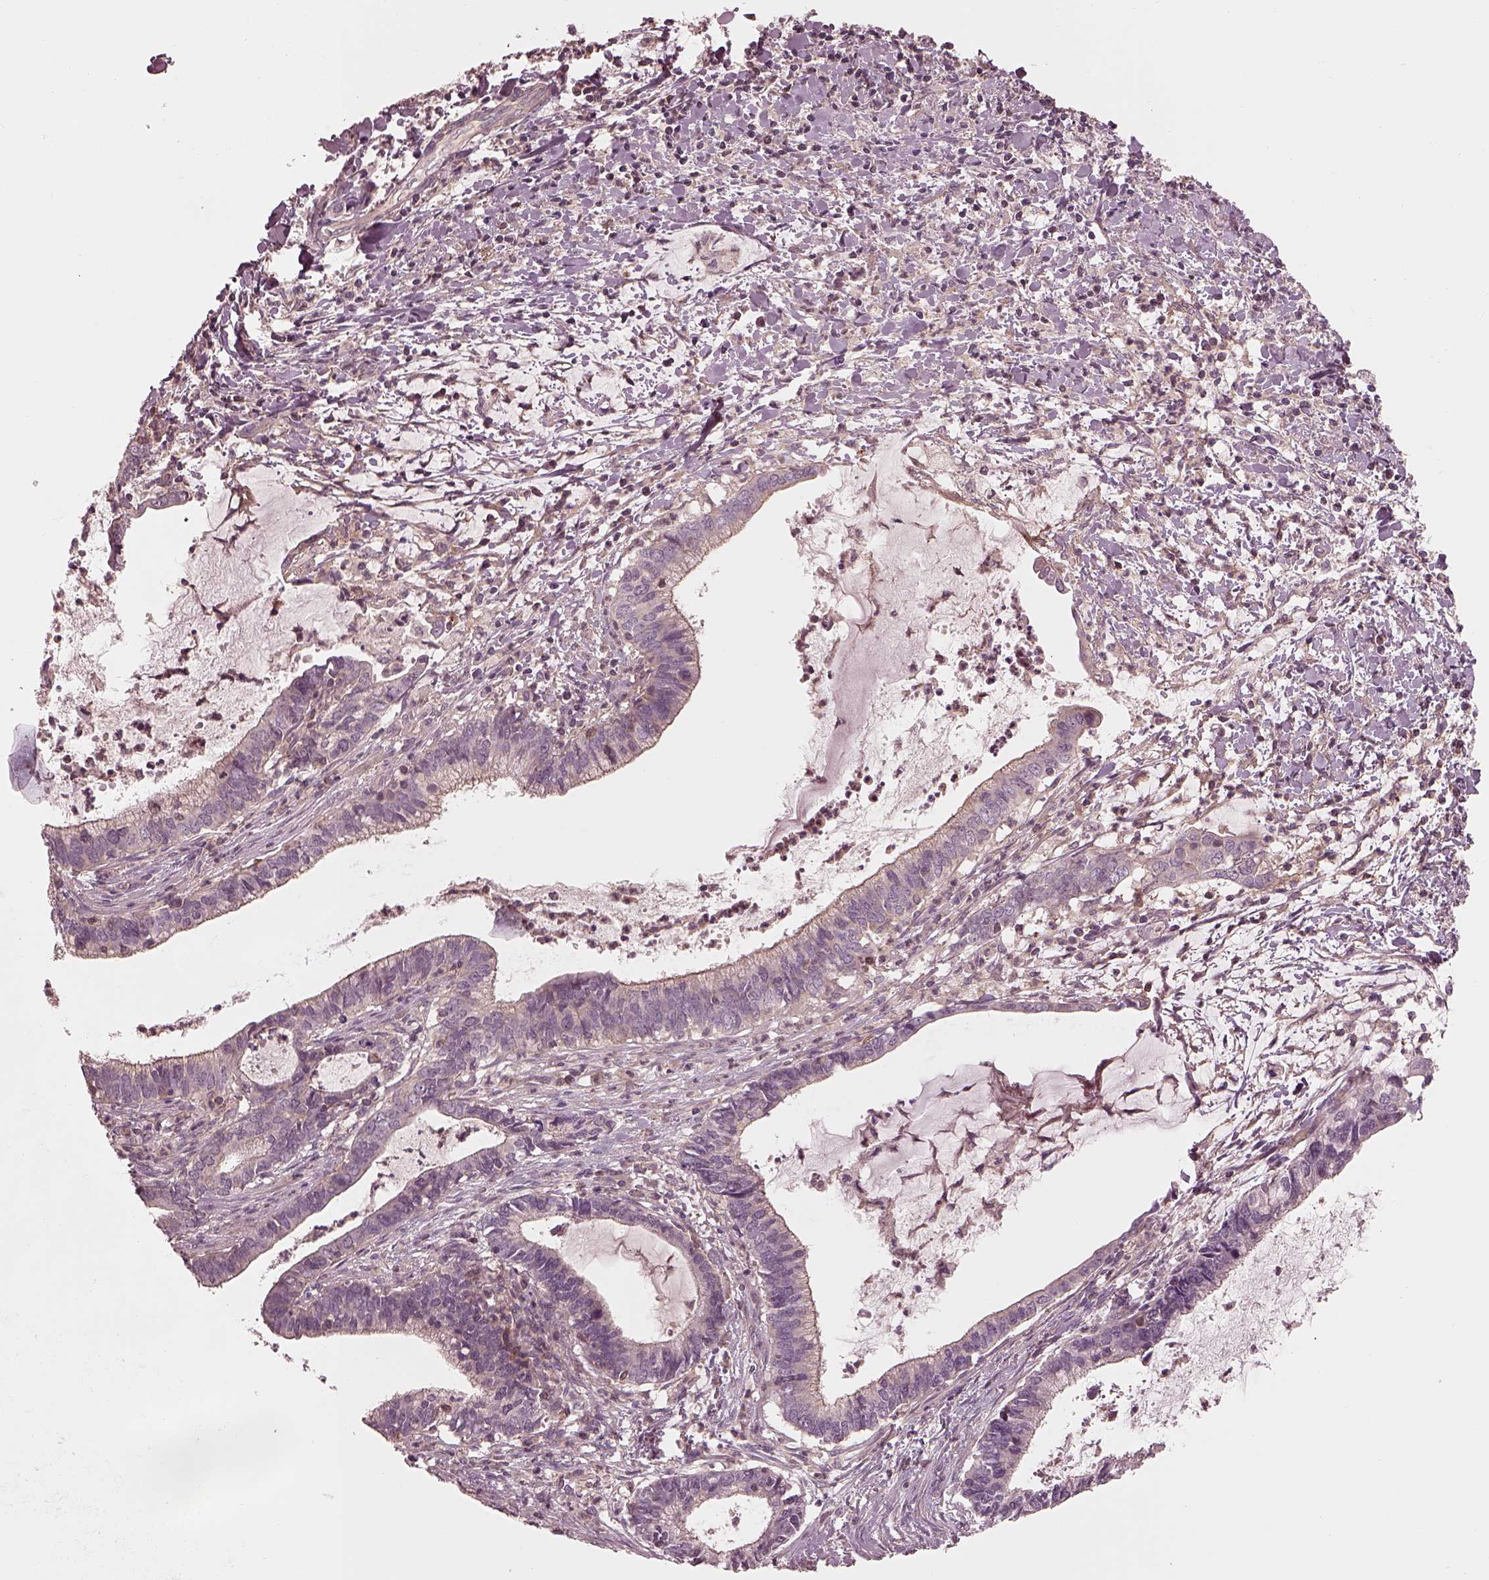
{"staining": {"intensity": "weak", "quantity": "<25%", "location": "cytoplasmic/membranous"}, "tissue": "cervical cancer", "cell_type": "Tumor cells", "image_type": "cancer", "snomed": [{"axis": "morphology", "description": "Adenocarcinoma, NOS"}, {"axis": "topography", "description": "Cervix"}], "caption": "Cervical cancer was stained to show a protein in brown. There is no significant positivity in tumor cells.", "gene": "FAM107B", "patient": {"sex": "female", "age": 42}}